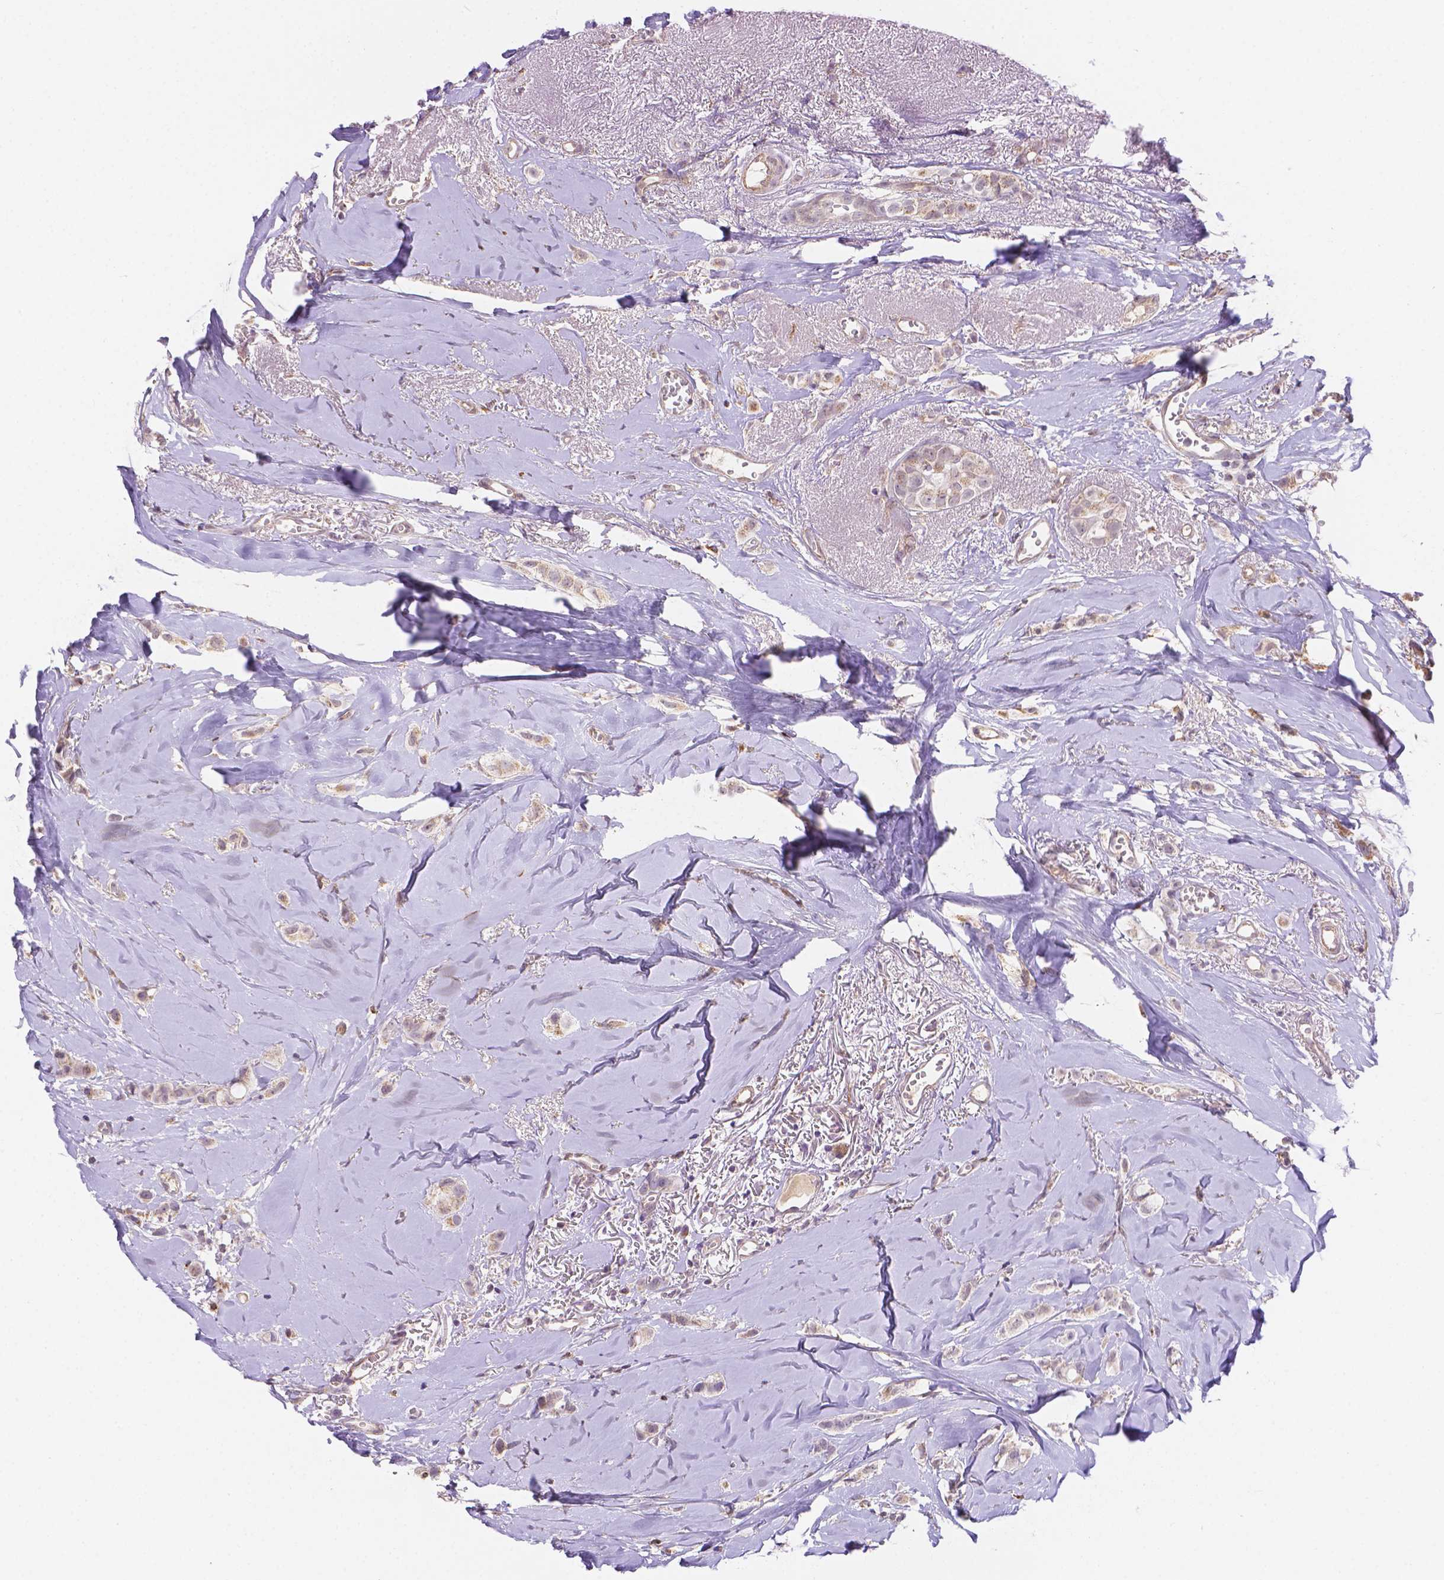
{"staining": {"intensity": "weak", "quantity": "<25%", "location": "cytoplasmic/membranous"}, "tissue": "breast cancer", "cell_type": "Tumor cells", "image_type": "cancer", "snomed": [{"axis": "morphology", "description": "Duct carcinoma"}, {"axis": "topography", "description": "Breast"}], "caption": "Human breast invasive ductal carcinoma stained for a protein using immunohistochemistry displays no expression in tumor cells.", "gene": "CYYR1", "patient": {"sex": "female", "age": 85}}